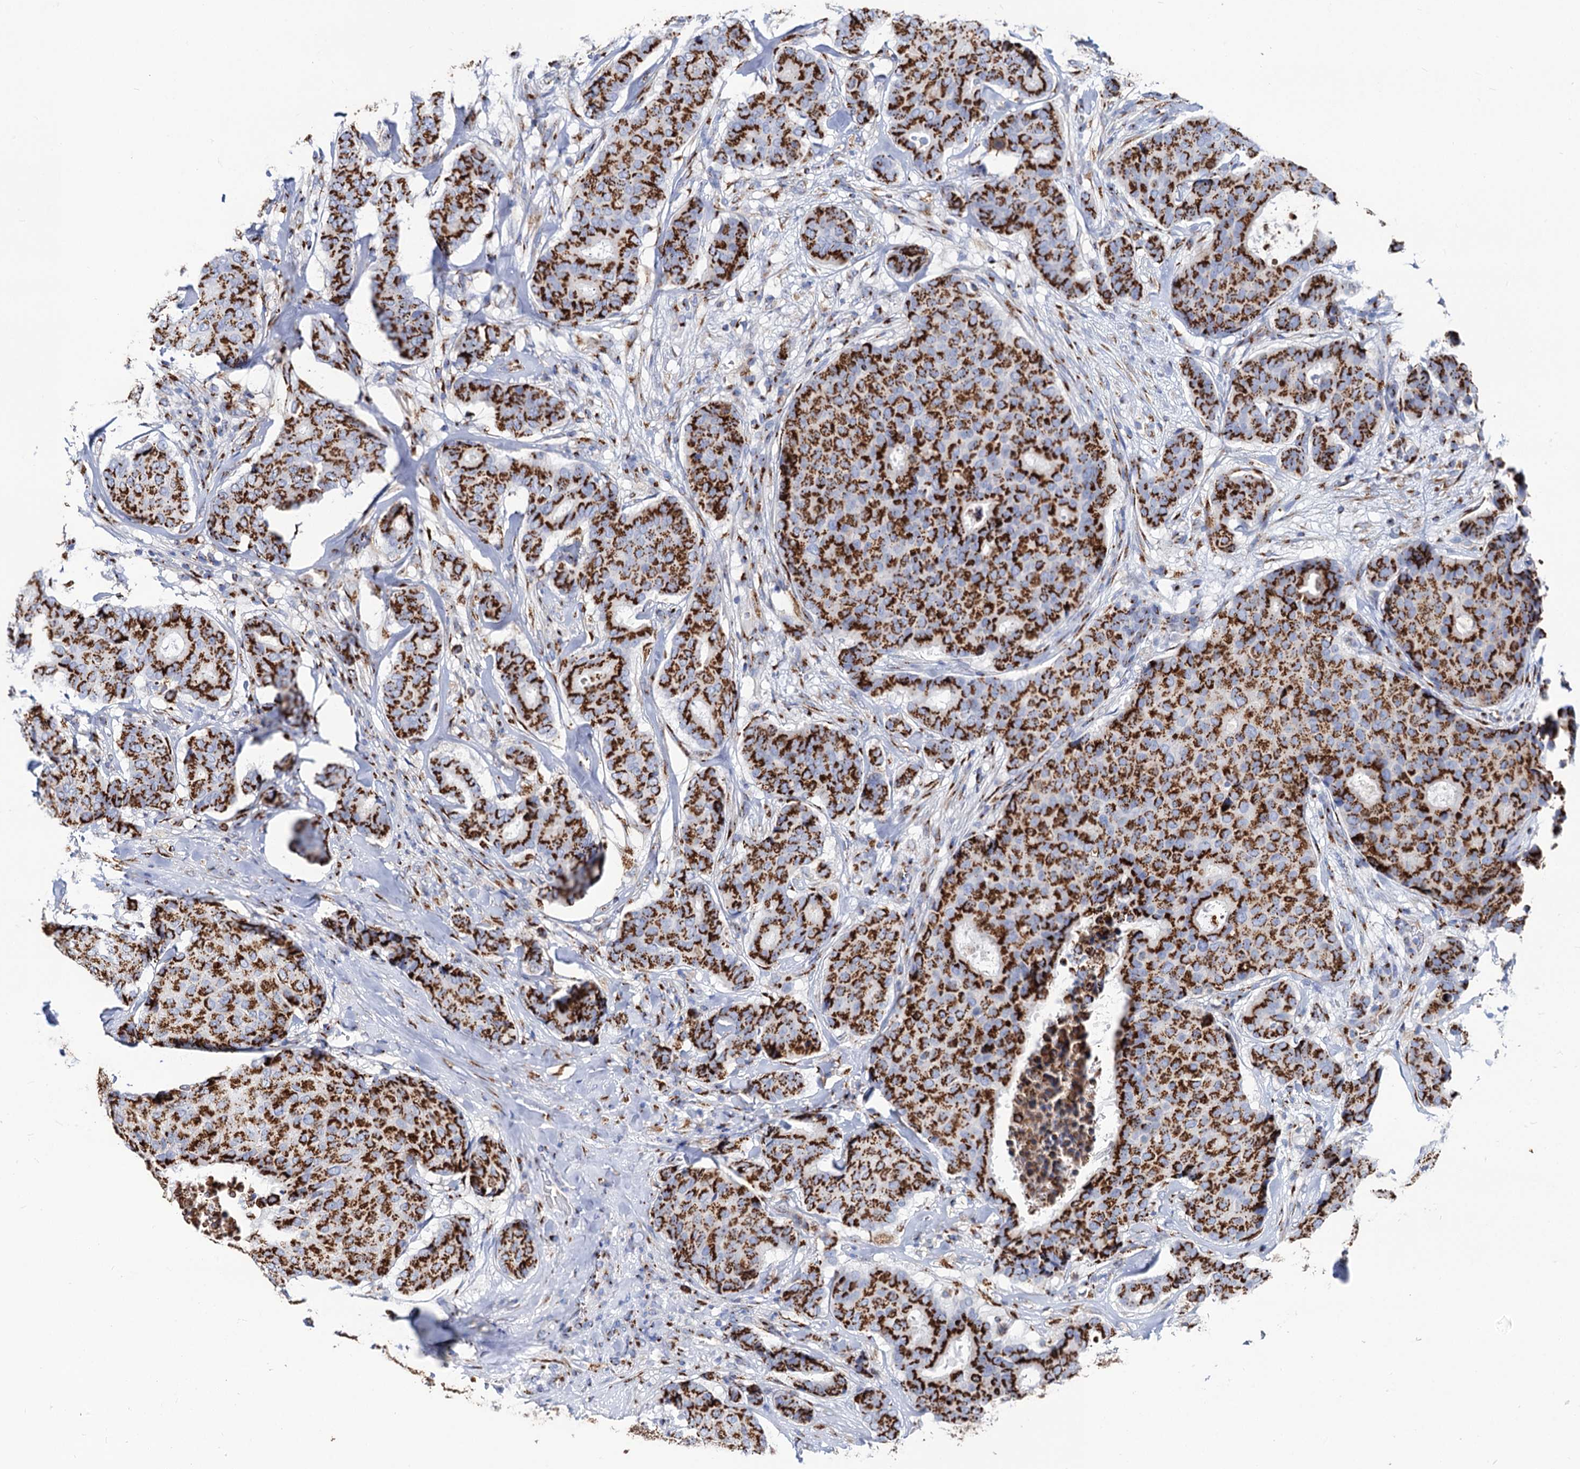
{"staining": {"intensity": "strong", "quantity": ">75%", "location": "cytoplasmic/membranous"}, "tissue": "breast cancer", "cell_type": "Tumor cells", "image_type": "cancer", "snomed": [{"axis": "morphology", "description": "Duct carcinoma"}, {"axis": "topography", "description": "Breast"}], "caption": "Breast cancer stained with immunohistochemistry reveals strong cytoplasmic/membranous staining in about >75% of tumor cells. (DAB IHC with brightfield microscopy, high magnification).", "gene": "TM9SF3", "patient": {"sex": "female", "age": 75}}